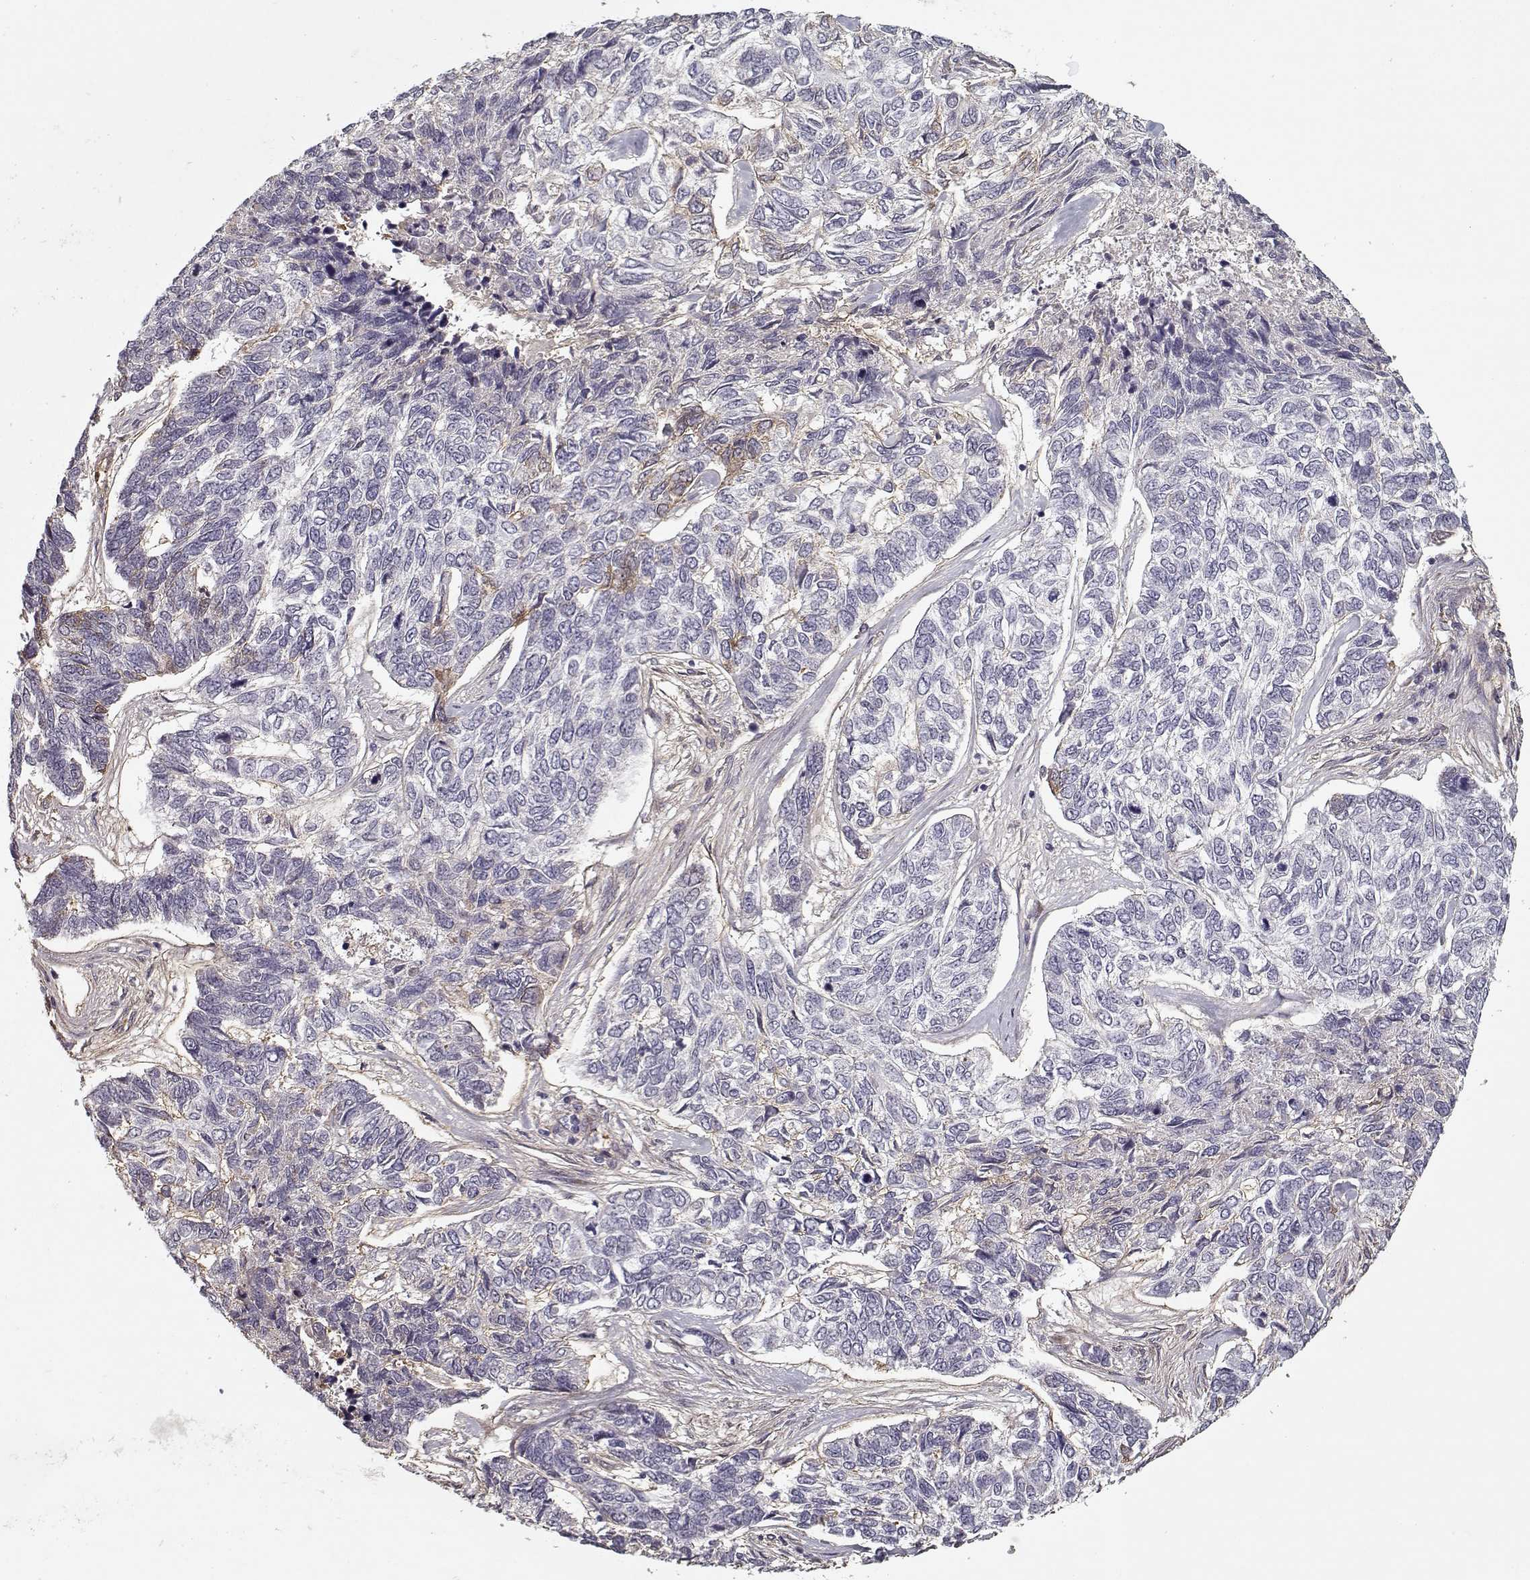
{"staining": {"intensity": "negative", "quantity": "none", "location": "none"}, "tissue": "skin cancer", "cell_type": "Tumor cells", "image_type": "cancer", "snomed": [{"axis": "morphology", "description": "Basal cell carcinoma"}, {"axis": "topography", "description": "Skin"}], "caption": "Immunohistochemical staining of human skin cancer demonstrates no significant positivity in tumor cells.", "gene": "LAMA2", "patient": {"sex": "female", "age": 65}}